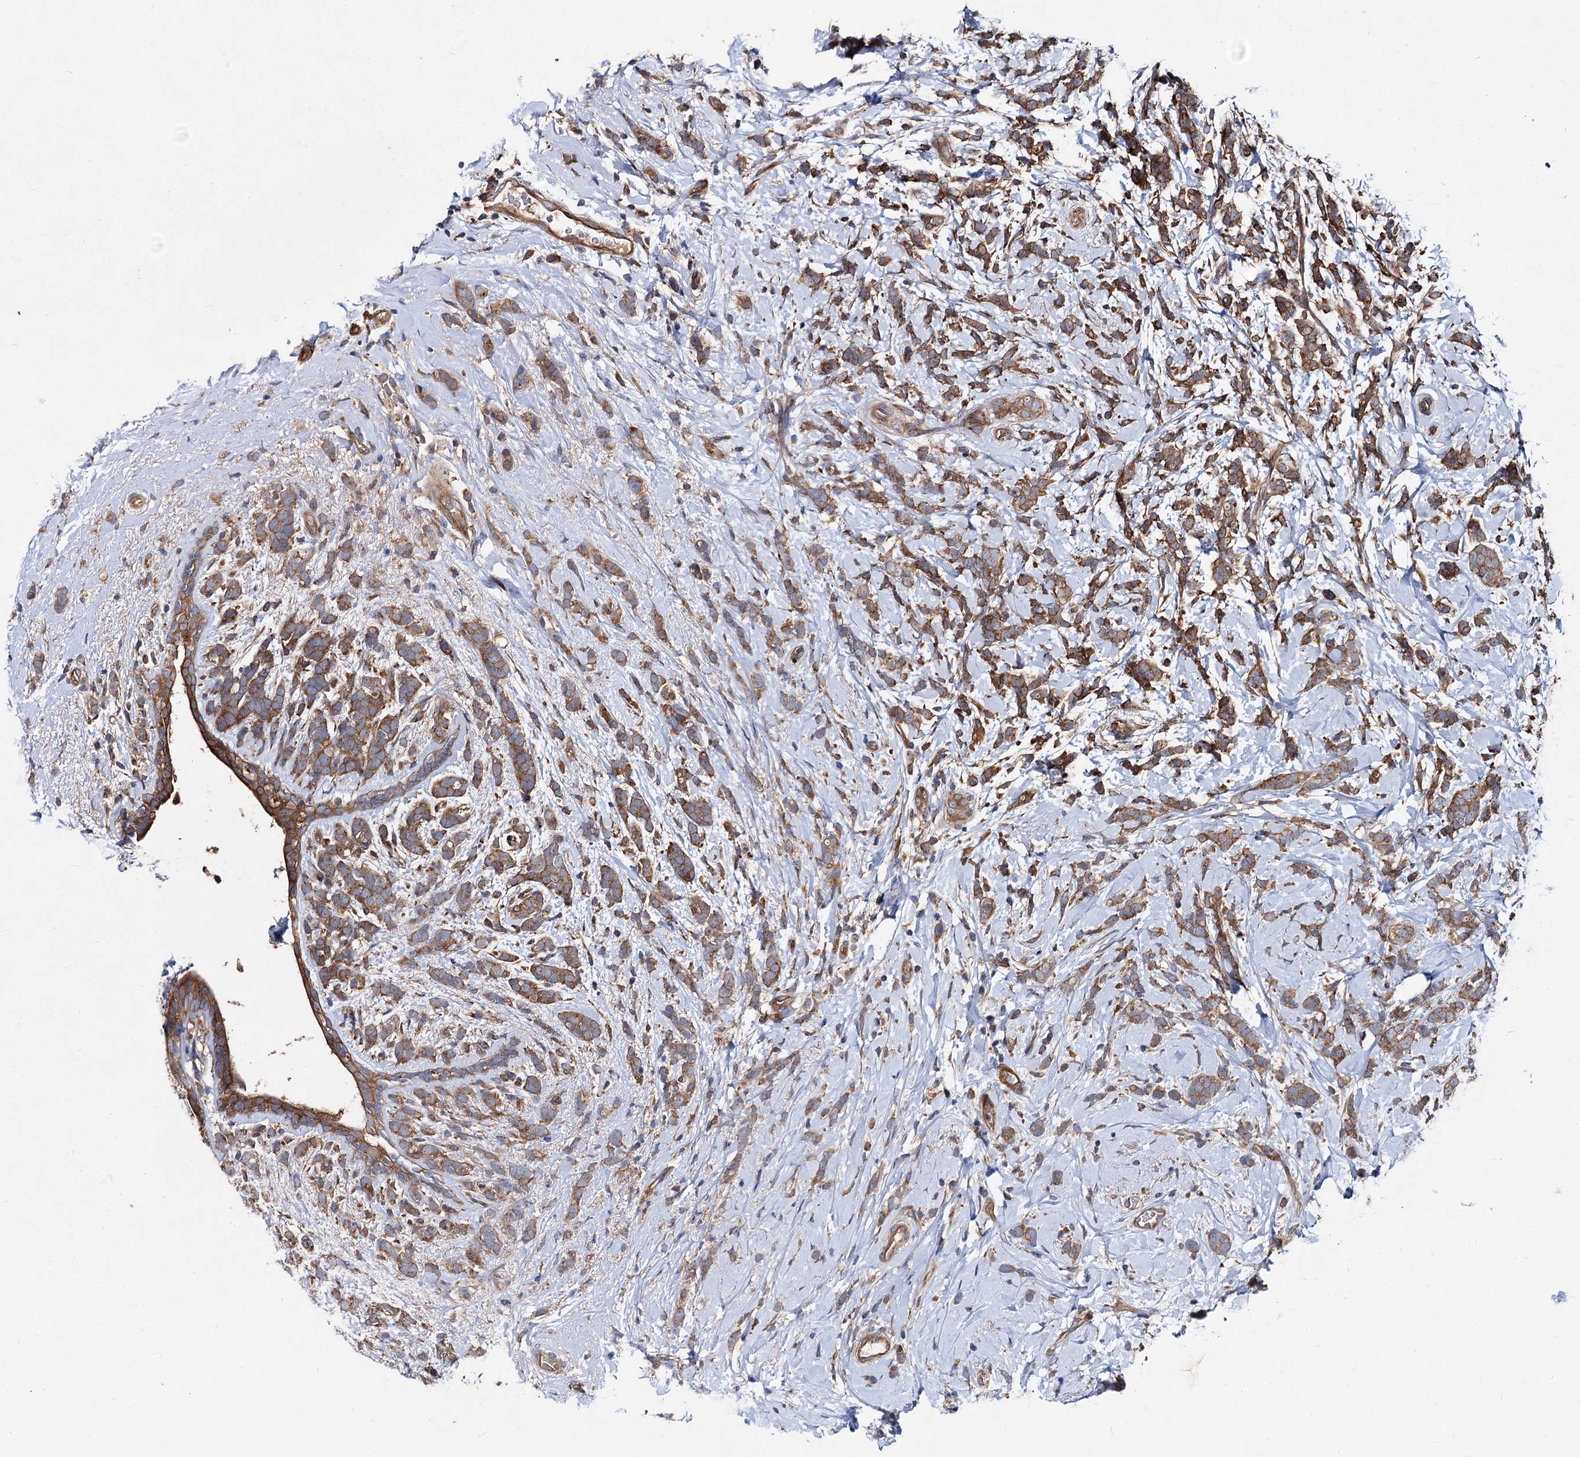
{"staining": {"intensity": "moderate", "quantity": ">75%", "location": "cytoplasmic/membranous"}, "tissue": "breast cancer", "cell_type": "Tumor cells", "image_type": "cancer", "snomed": [{"axis": "morphology", "description": "Lobular carcinoma"}, {"axis": "topography", "description": "Breast"}], "caption": "This is a micrograph of immunohistochemistry staining of breast lobular carcinoma, which shows moderate staining in the cytoplasmic/membranous of tumor cells.", "gene": "VPS29", "patient": {"sex": "female", "age": 58}}